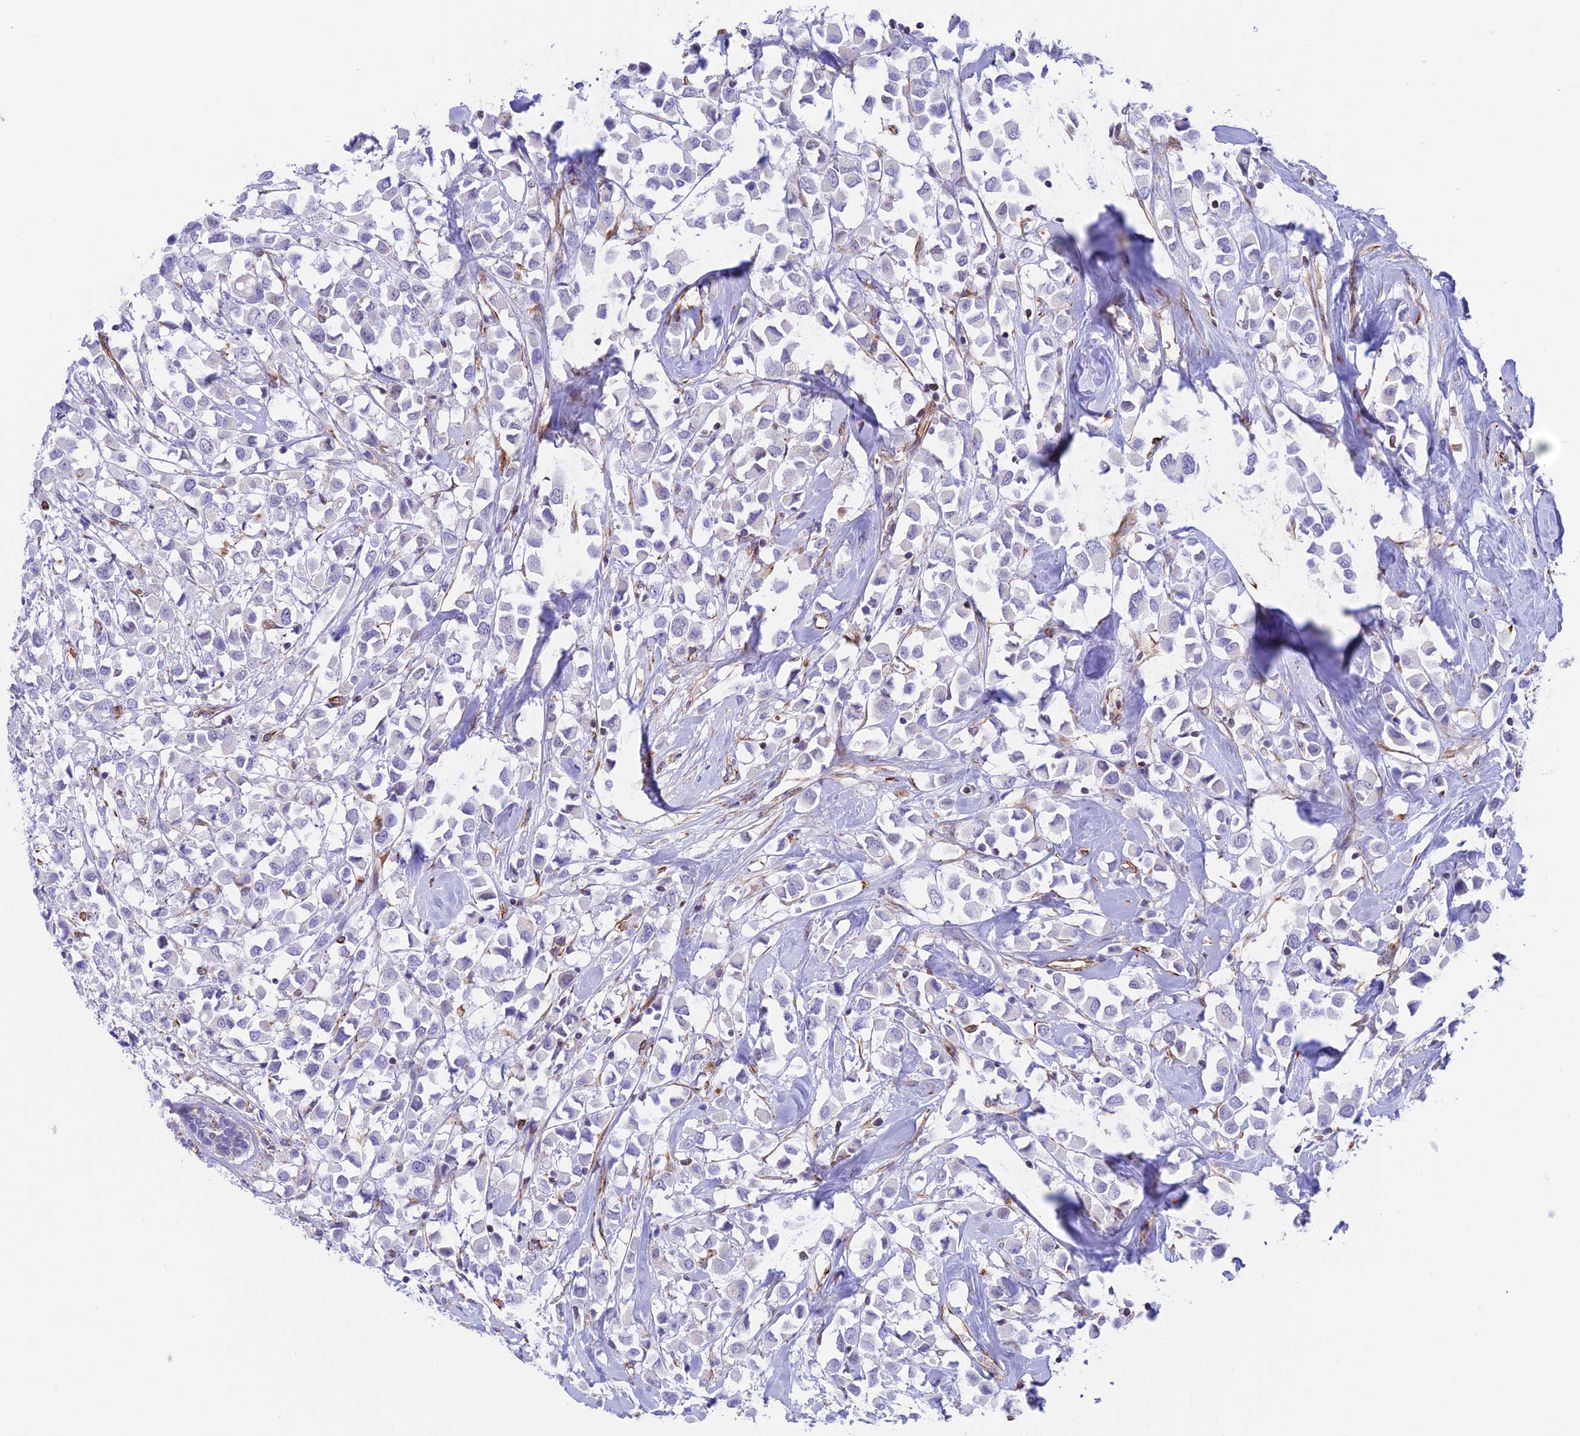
{"staining": {"intensity": "negative", "quantity": "none", "location": "none"}, "tissue": "breast cancer", "cell_type": "Tumor cells", "image_type": "cancer", "snomed": [{"axis": "morphology", "description": "Duct carcinoma"}, {"axis": "topography", "description": "Breast"}], "caption": "Immunohistochemistry (IHC) histopathology image of neoplastic tissue: human breast cancer stained with DAB displays no significant protein expression in tumor cells. (DAB (3,3'-diaminobenzidine) IHC with hematoxylin counter stain).", "gene": "ZNF652", "patient": {"sex": "female", "age": 61}}